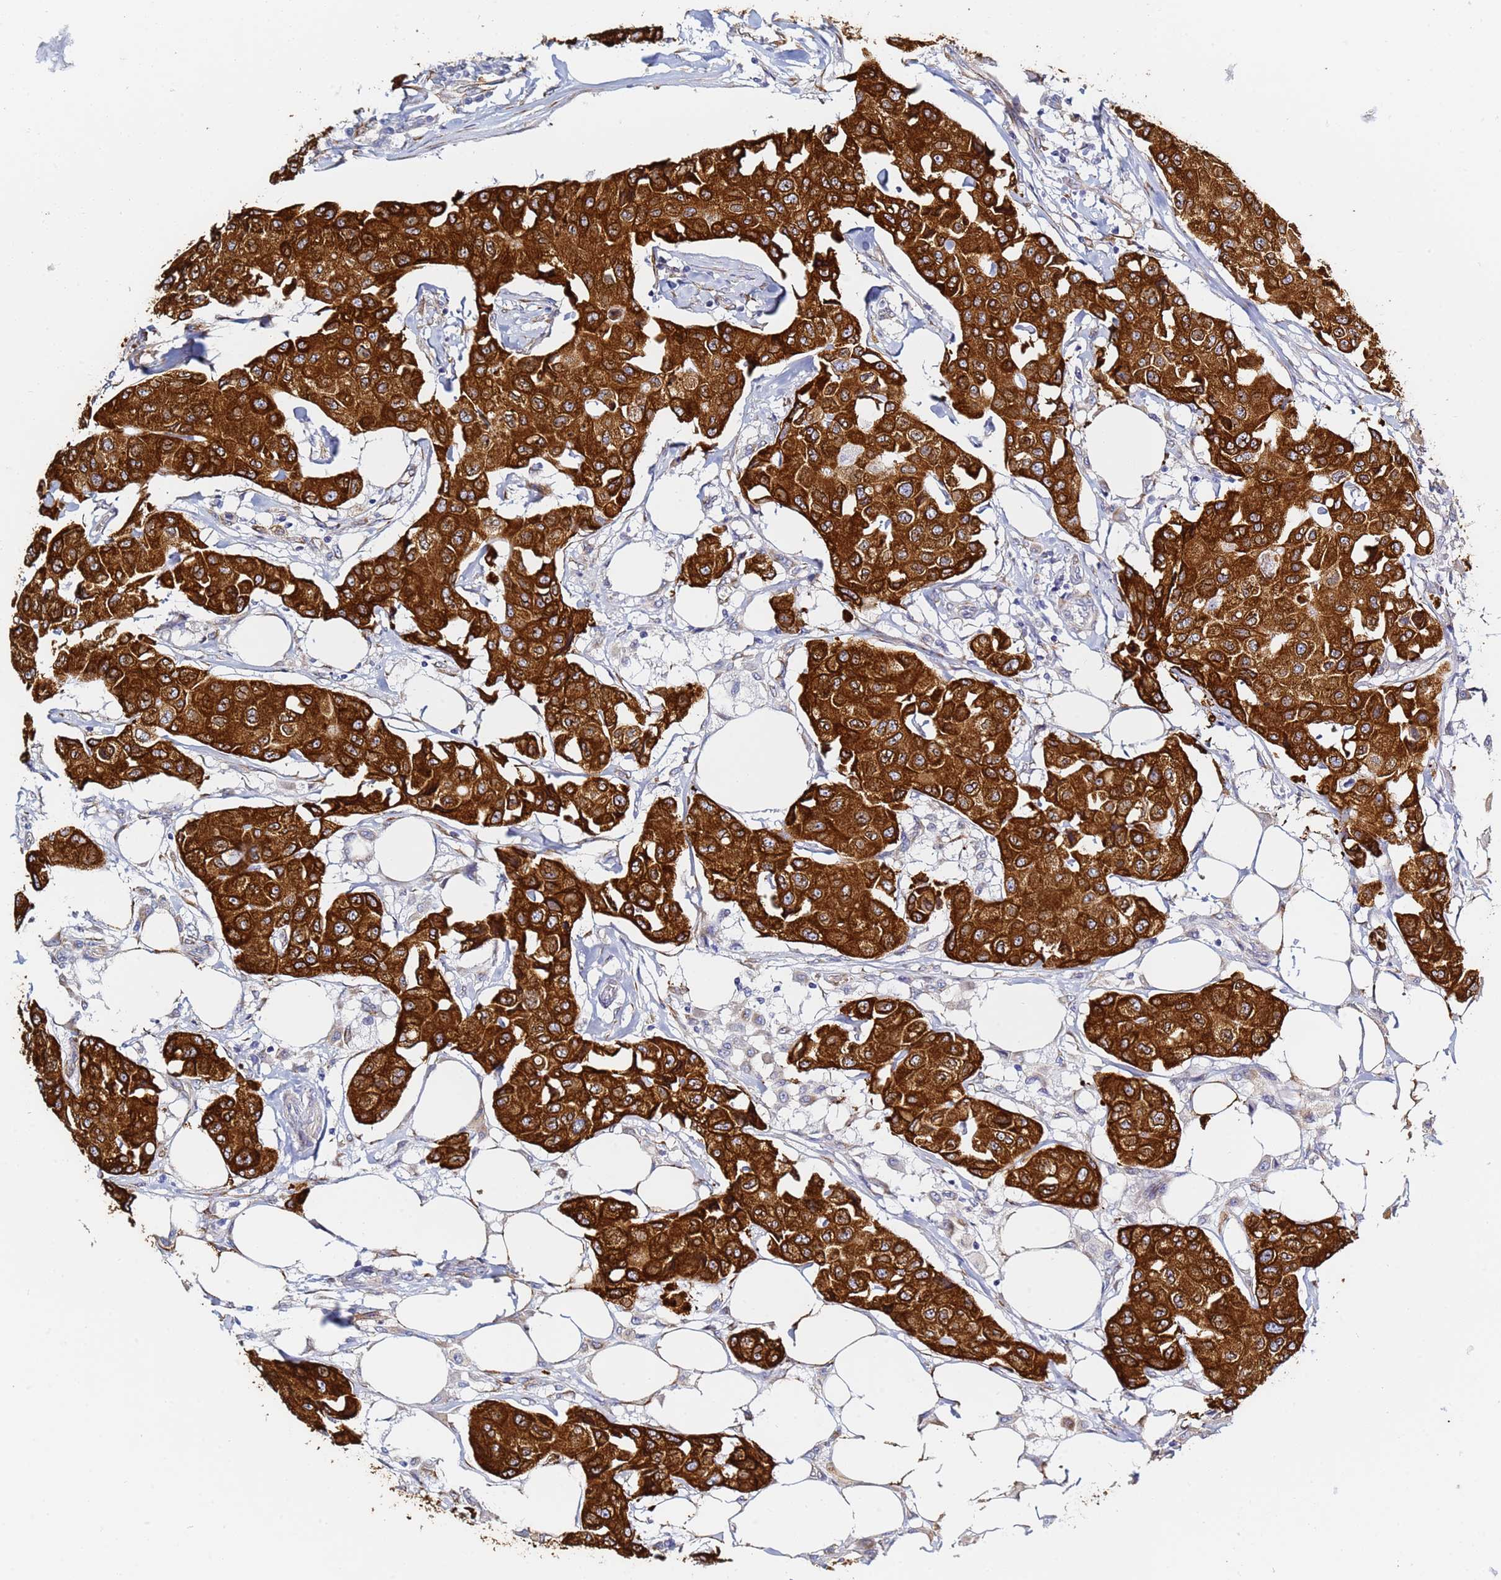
{"staining": {"intensity": "strong", "quantity": ">75%", "location": "cytoplasmic/membranous"}, "tissue": "breast cancer", "cell_type": "Tumor cells", "image_type": "cancer", "snomed": [{"axis": "morphology", "description": "Duct carcinoma"}, {"axis": "topography", "description": "Breast"}], "caption": "Strong cytoplasmic/membranous expression for a protein is identified in approximately >75% of tumor cells of breast cancer using IHC.", "gene": "GDAP2", "patient": {"sex": "female", "age": 80}}